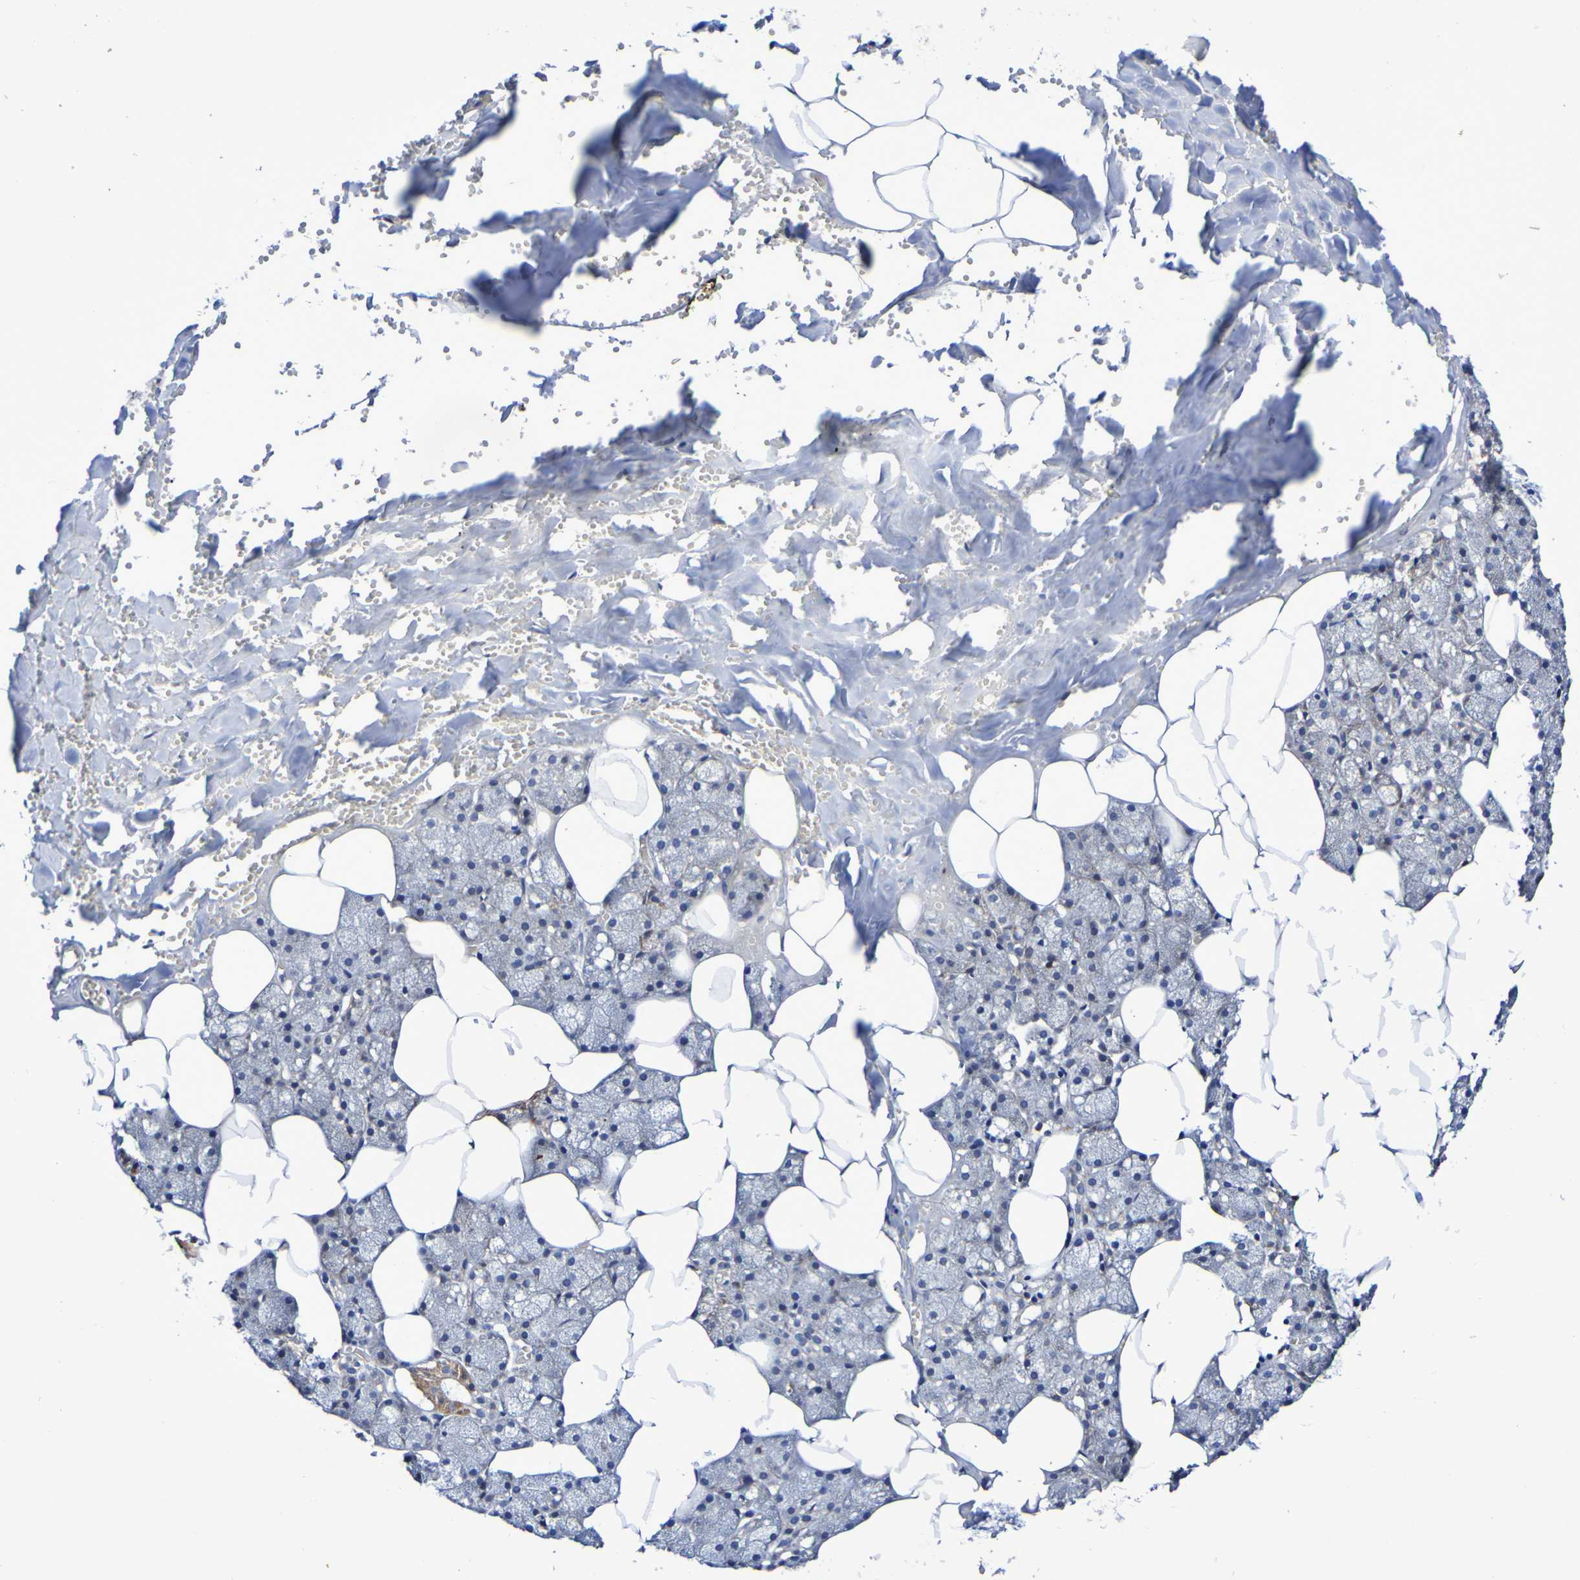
{"staining": {"intensity": "moderate", "quantity": ">75%", "location": "cytoplasmic/membranous"}, "tissue": "salivary gland", "cell_type": "Glandular cells", "image_type": "normal", "snomed": [{"axis": "morphology", "description": "Normal tissue, NOS"}, {"axis": "topography", "description": "Salivary gland"}], "caption": "High-magnification brightfield microscopy of unremarkable salivary gland stained with DAB (3,3'-diaminobenzidine) (brown) and counterstained with hematoxylin (blue). glandular cells exhibit moderate cytoplasmic/membranous staining is appreciated in about>75% of cells.", "gene": "GJB1", "patient": {"sex": "male", "age": 62}}